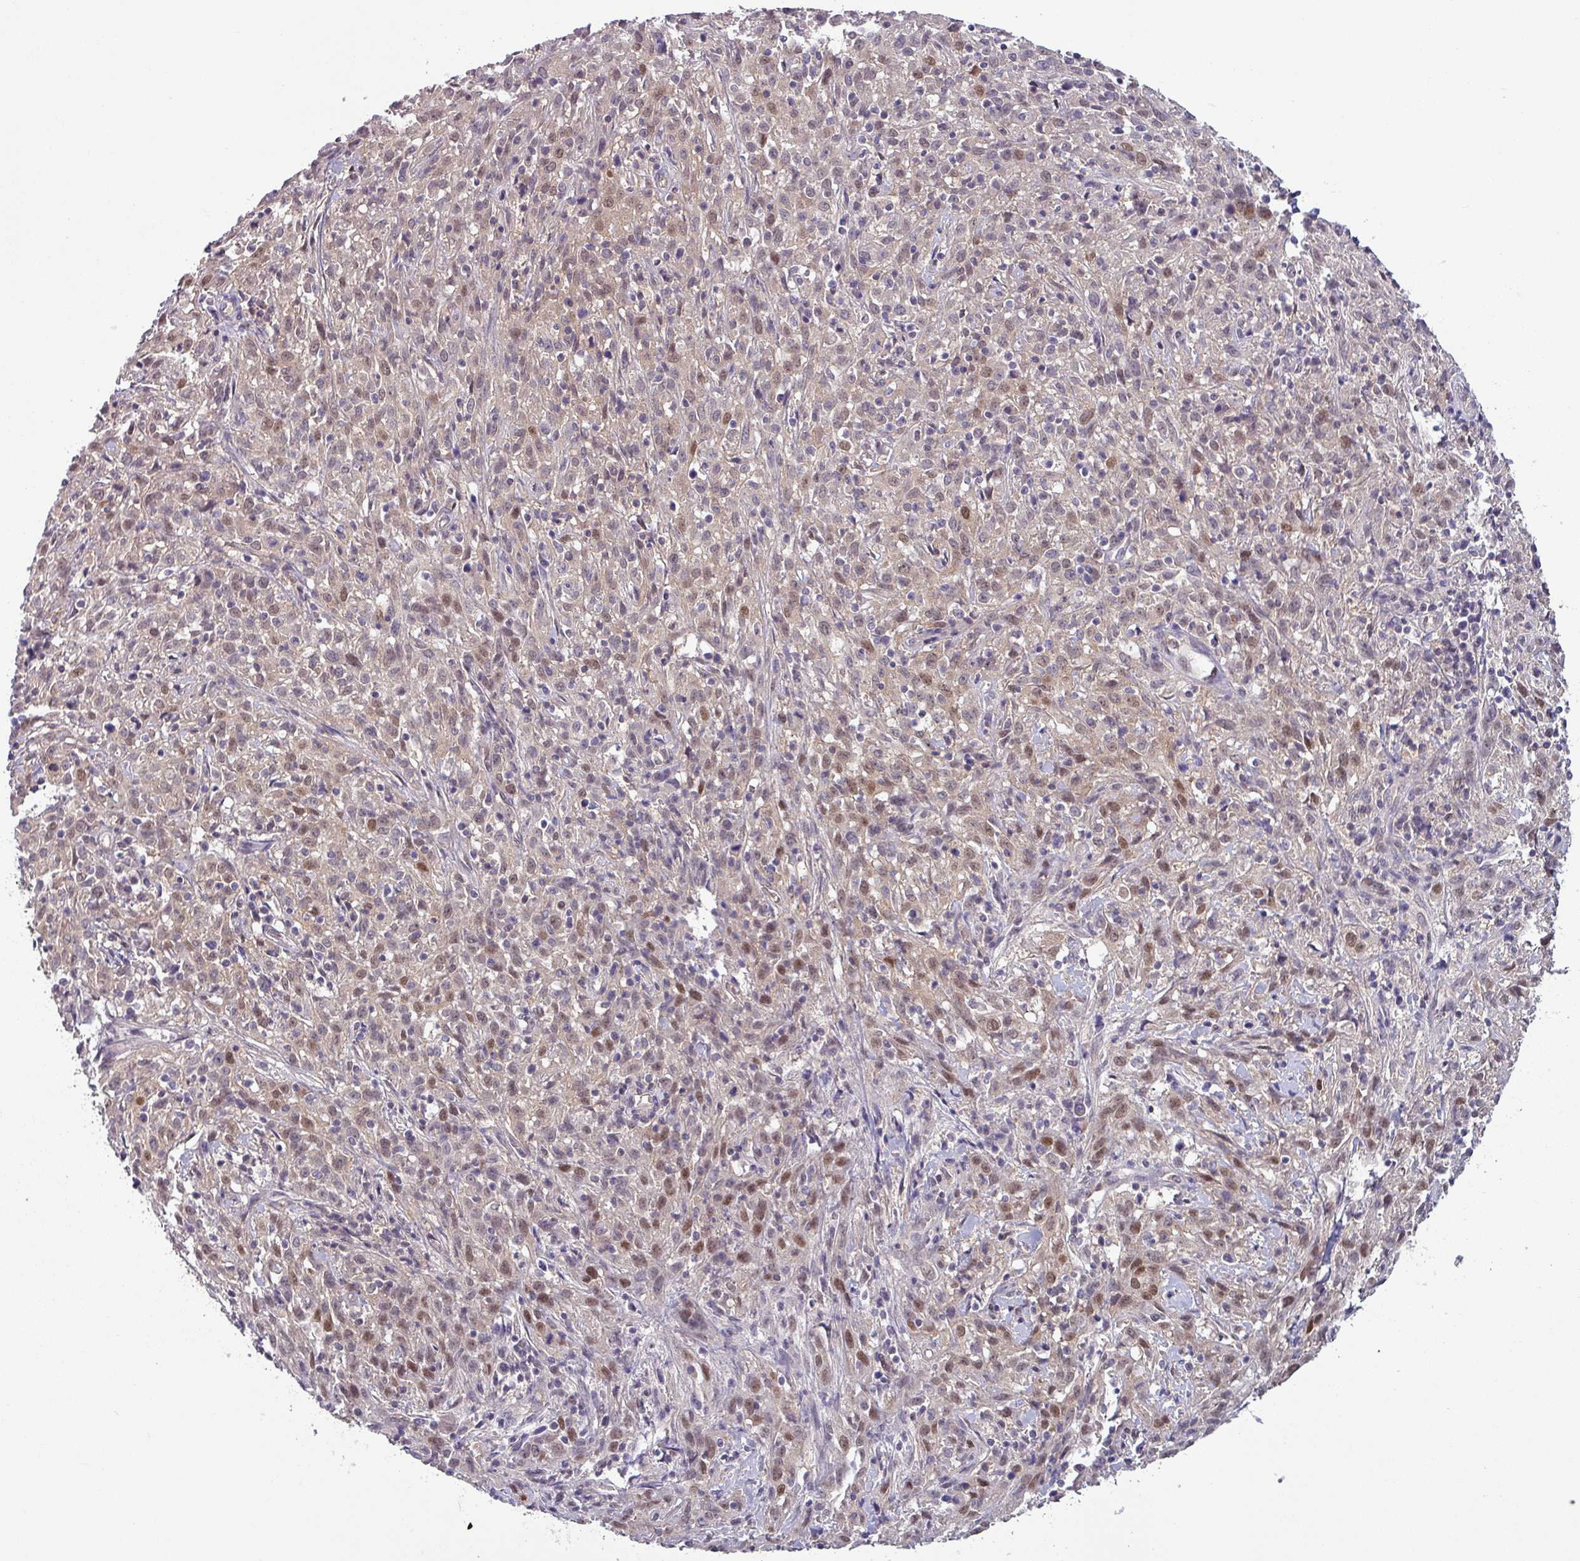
{"staining": {"intensity": "moderate", "quantity": ">75%", "location": "nuclear"}, "tissue": "cervical cancer", "cell_type": "Tumor cells", "image_type": "cancer", "snomed": [{"axis": "morphology", "description": "Squamous cell carcinoma, NOS"}, {"axis": "topography", "description": "Cervix"}], "caption": "Immunohistochemical staining of human cervical squamous cell carcinoma exhibits medium levels of moderate nuclear positivity in about >75% of tumor cells.", "gene": "TTLL12", "patient": {"sex": "female", "age": 57}}